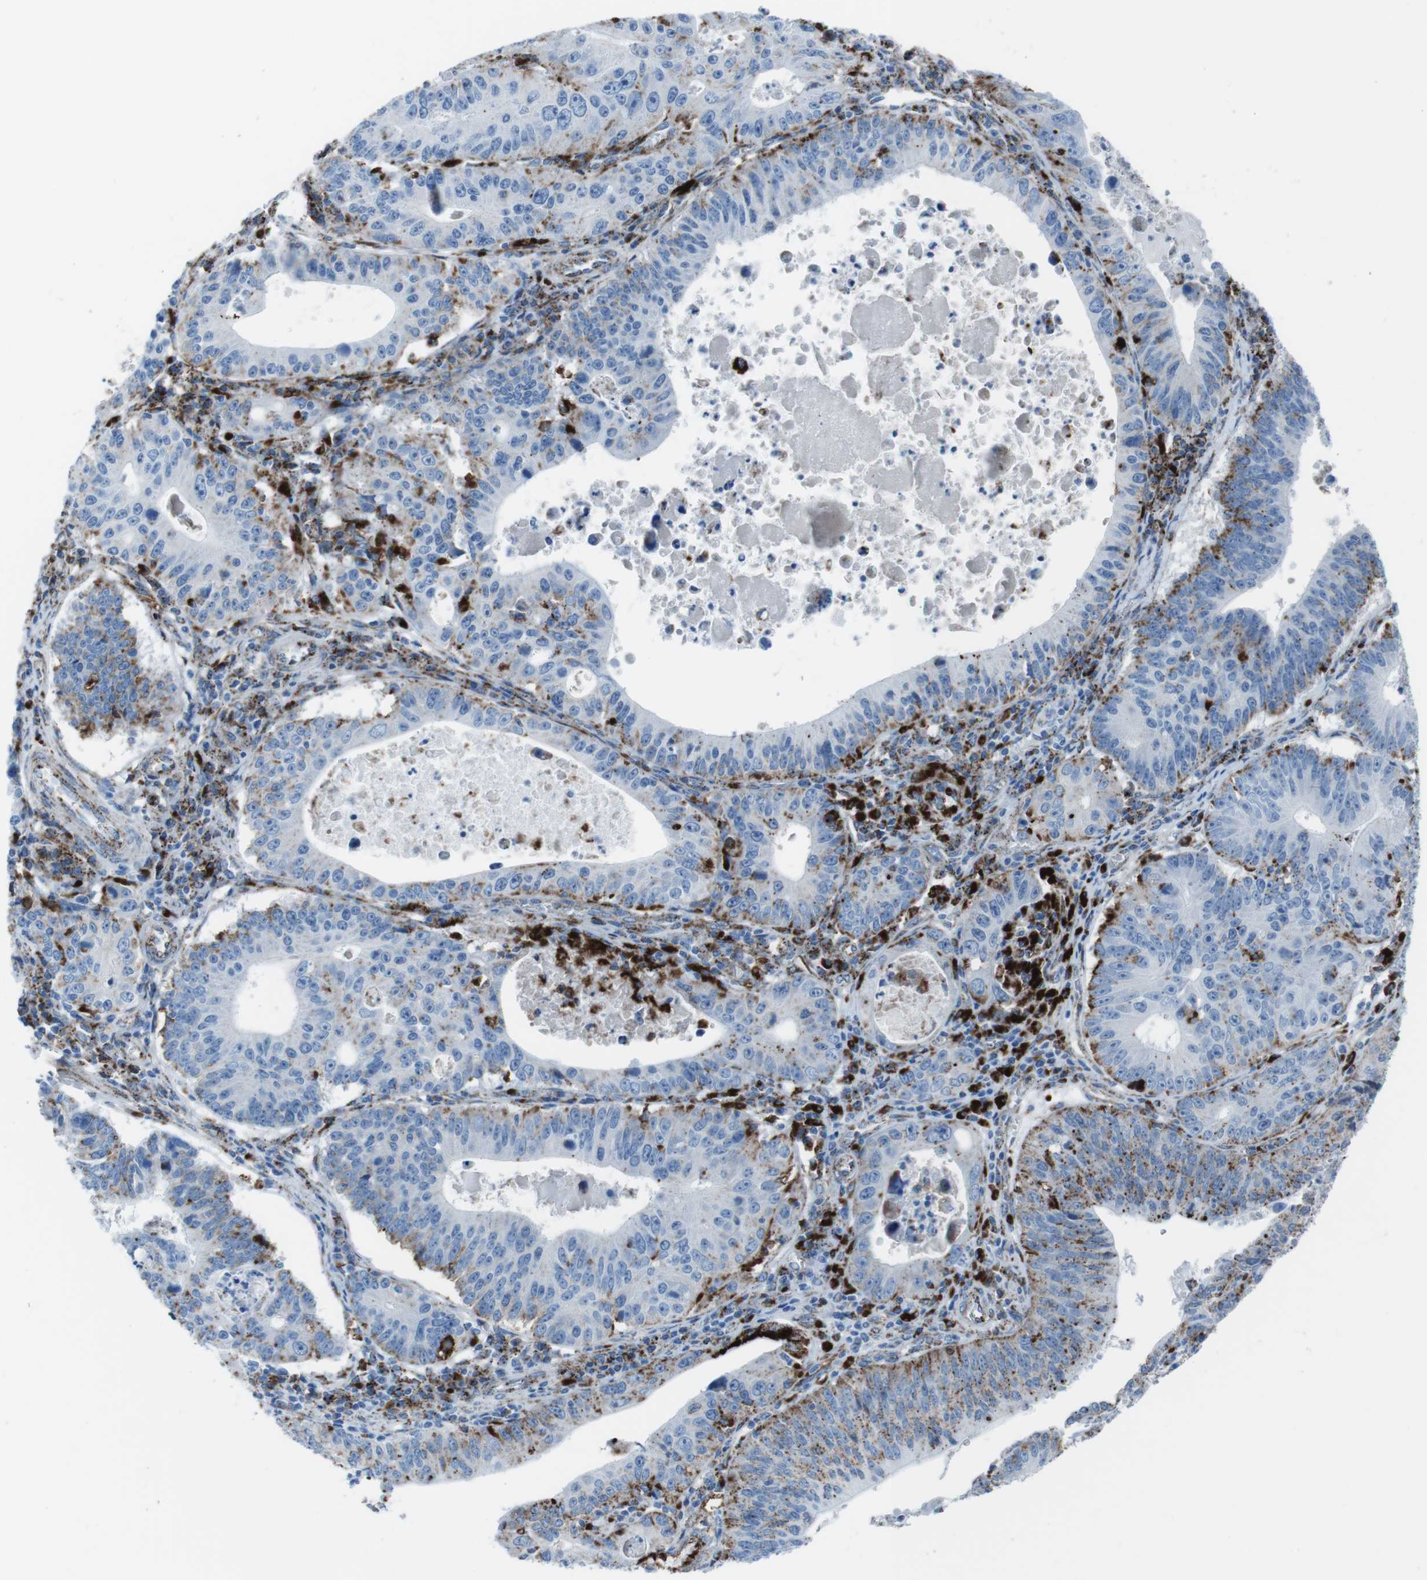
{"staining": {"intensity": "moderate", "quantity": ">75%", "location": "cytoplasmic/membranous"}, "tissue": "stomach cancer", "cell_type": "Tumor cells", "image_type": "cancer", "snomed": [{"axis": "morphology", "description": "Adenocarcinoma, NOS"}, {"axis": "topography", "description": "Stomach"}], "caption": "Protein staining by IHC displays moderate cytoplasmic/membranous expression in about >75% of tumor cells in stomach cancer.", "gene": "SCARB2", "patient": {"sex": "male", "age": 59}}